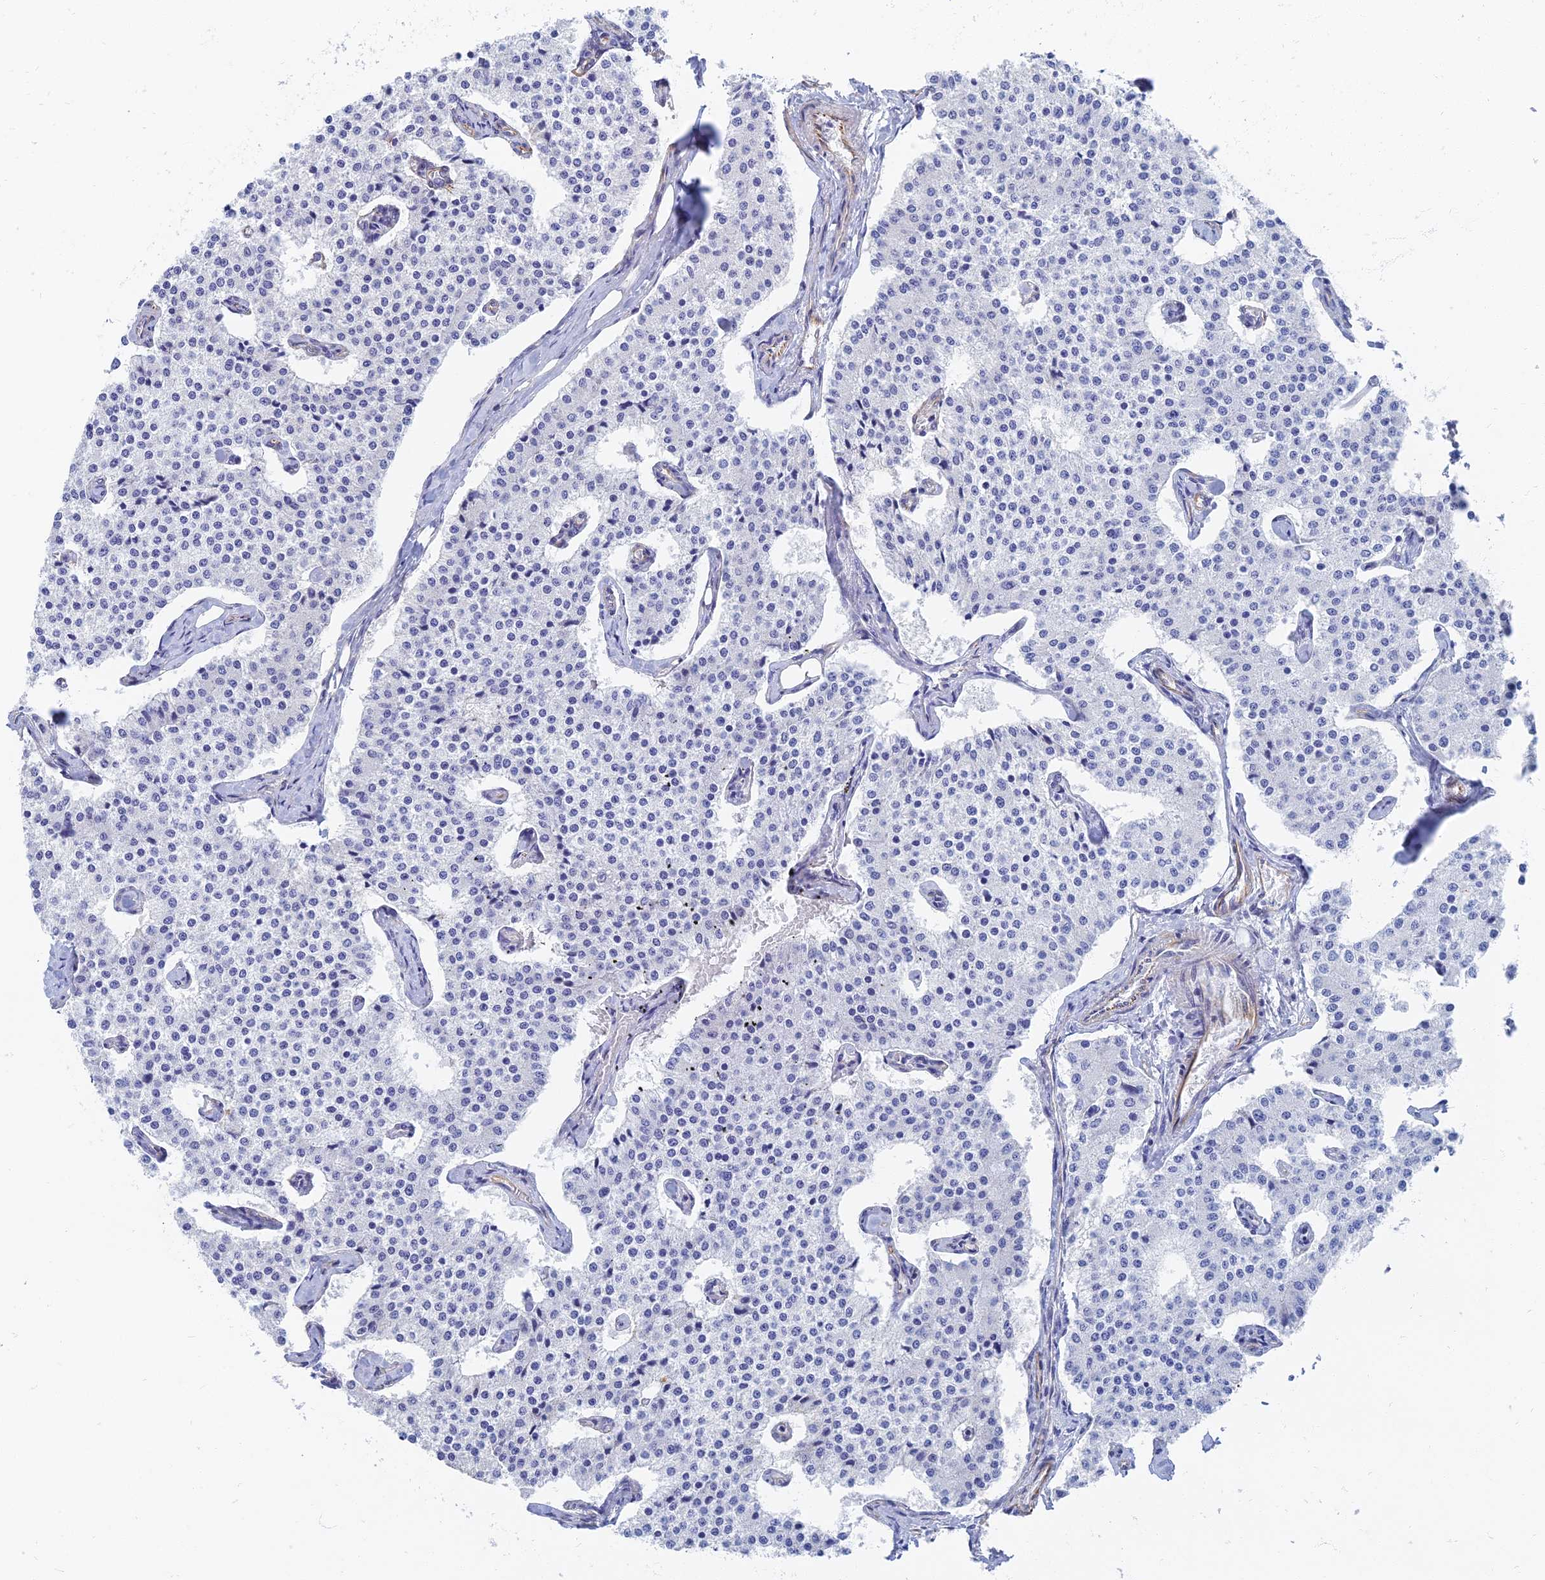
{"staining": {"intensity": "negative", "quantity": "none", "location": "none"}, "tissue": "carcinoid", "cell_type": "Tumor cells", "image_type": "cancer", "snomed": [{"axis": "morphology", "description": "Carcinoid, malignant, NOS"}, {"axis": "topography", "description": "Colon"}], "caption": "High power microscopy image of an IHC photomicrograph of carcinoid, revealing no significant staining in tumor cells.", "gene": "RMC1", "patient": {"sex": "female", "age": 52}}